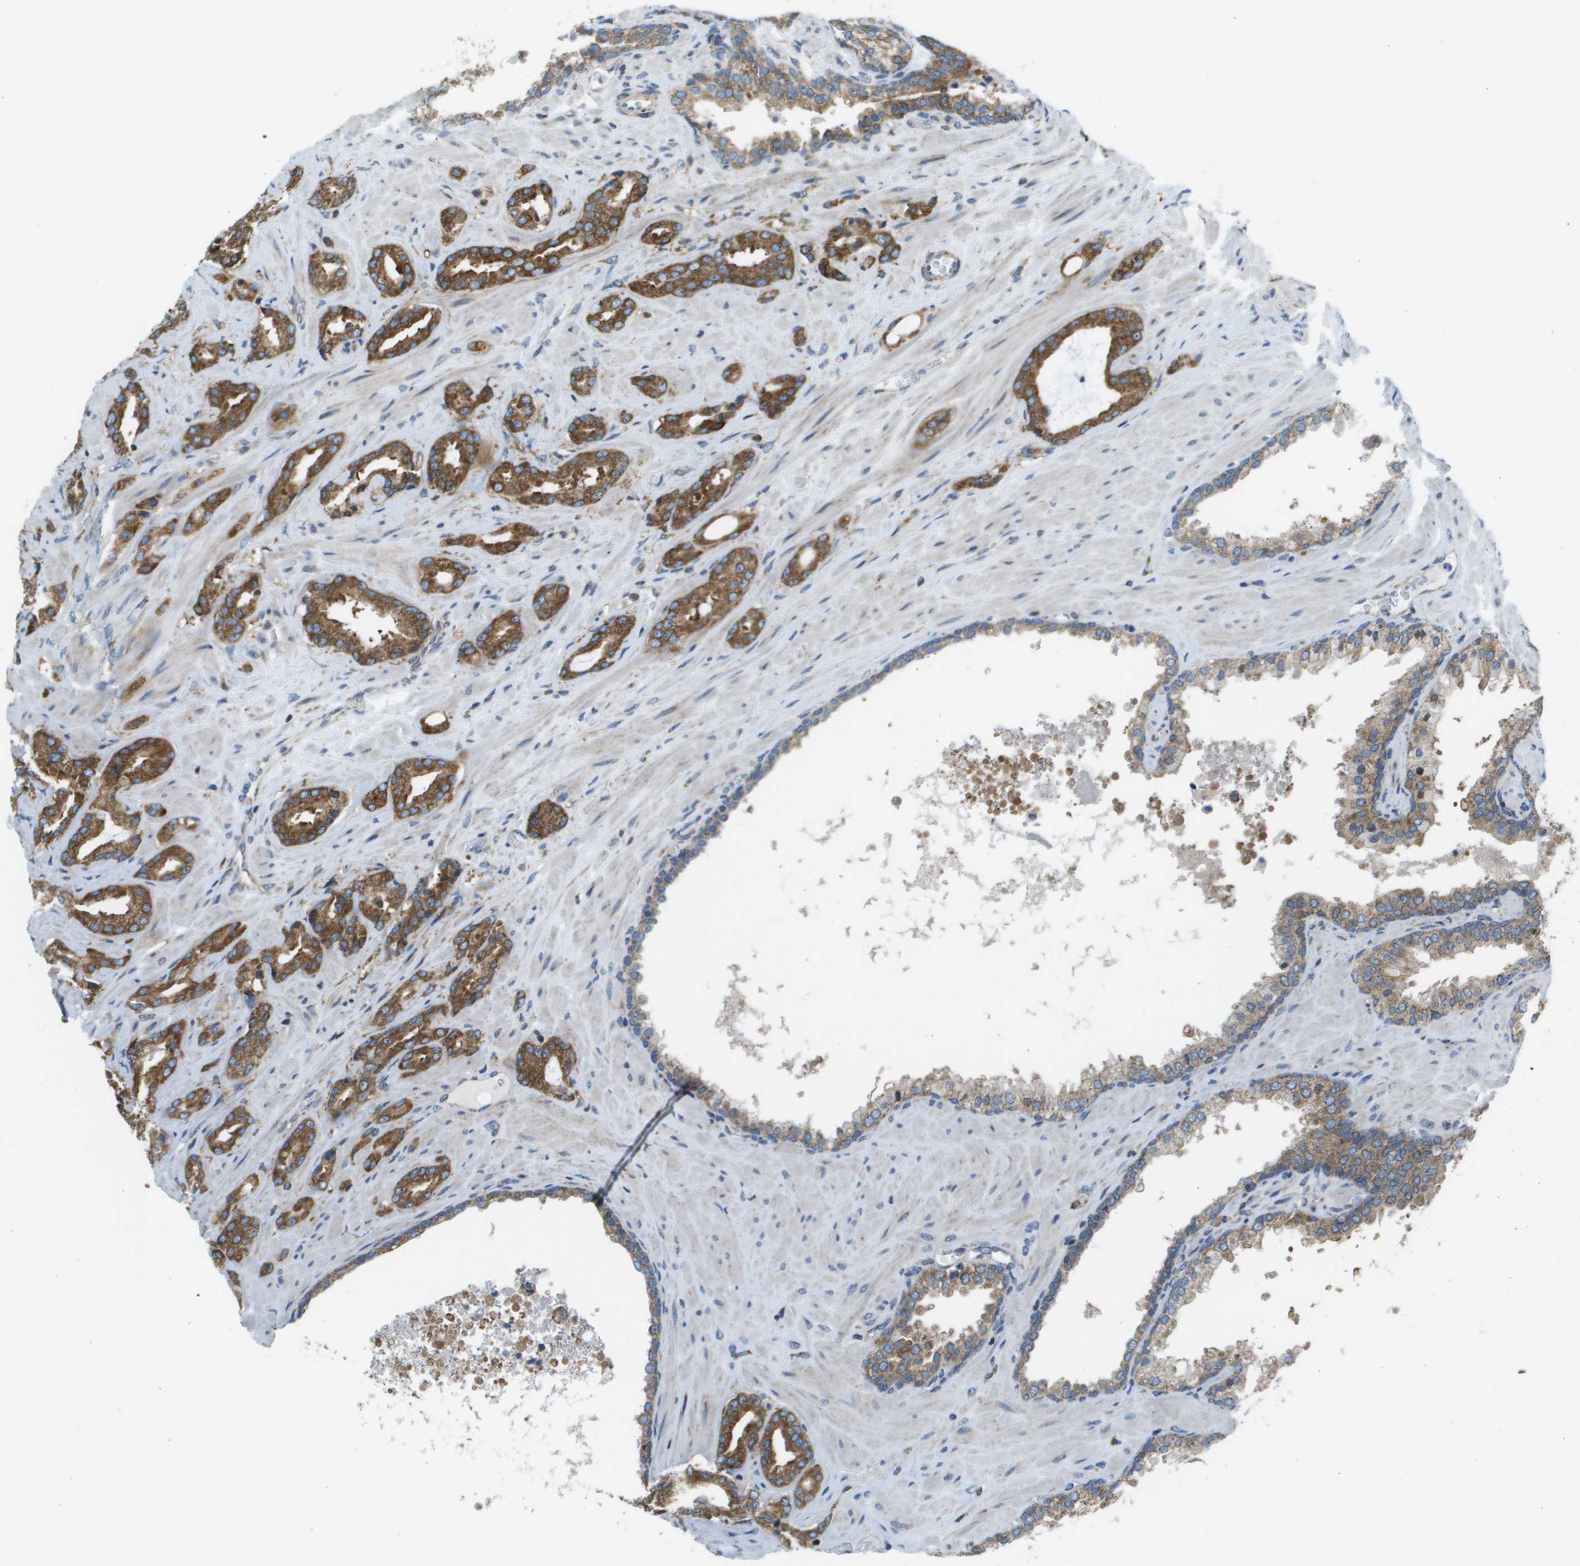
{"staining": {"intensity": "strong", "quantity": ">75%", "location": "cytoplasmic/membranous"}, "tissue": "prostate cancer", "cell_type": "Tumor cells", "image_type": "cancer", "snomed": [{"axis": "morphology", "description": "Adenocarcinoma, High grade"}, {"axis": "topography", "description": "Prostate"}], "caption": "Prostate cancer stained with a protein marker reveals strong staining in tumor cells.", "gene": "TAOK3", "patient": {"sex": "male", "age": 64}}